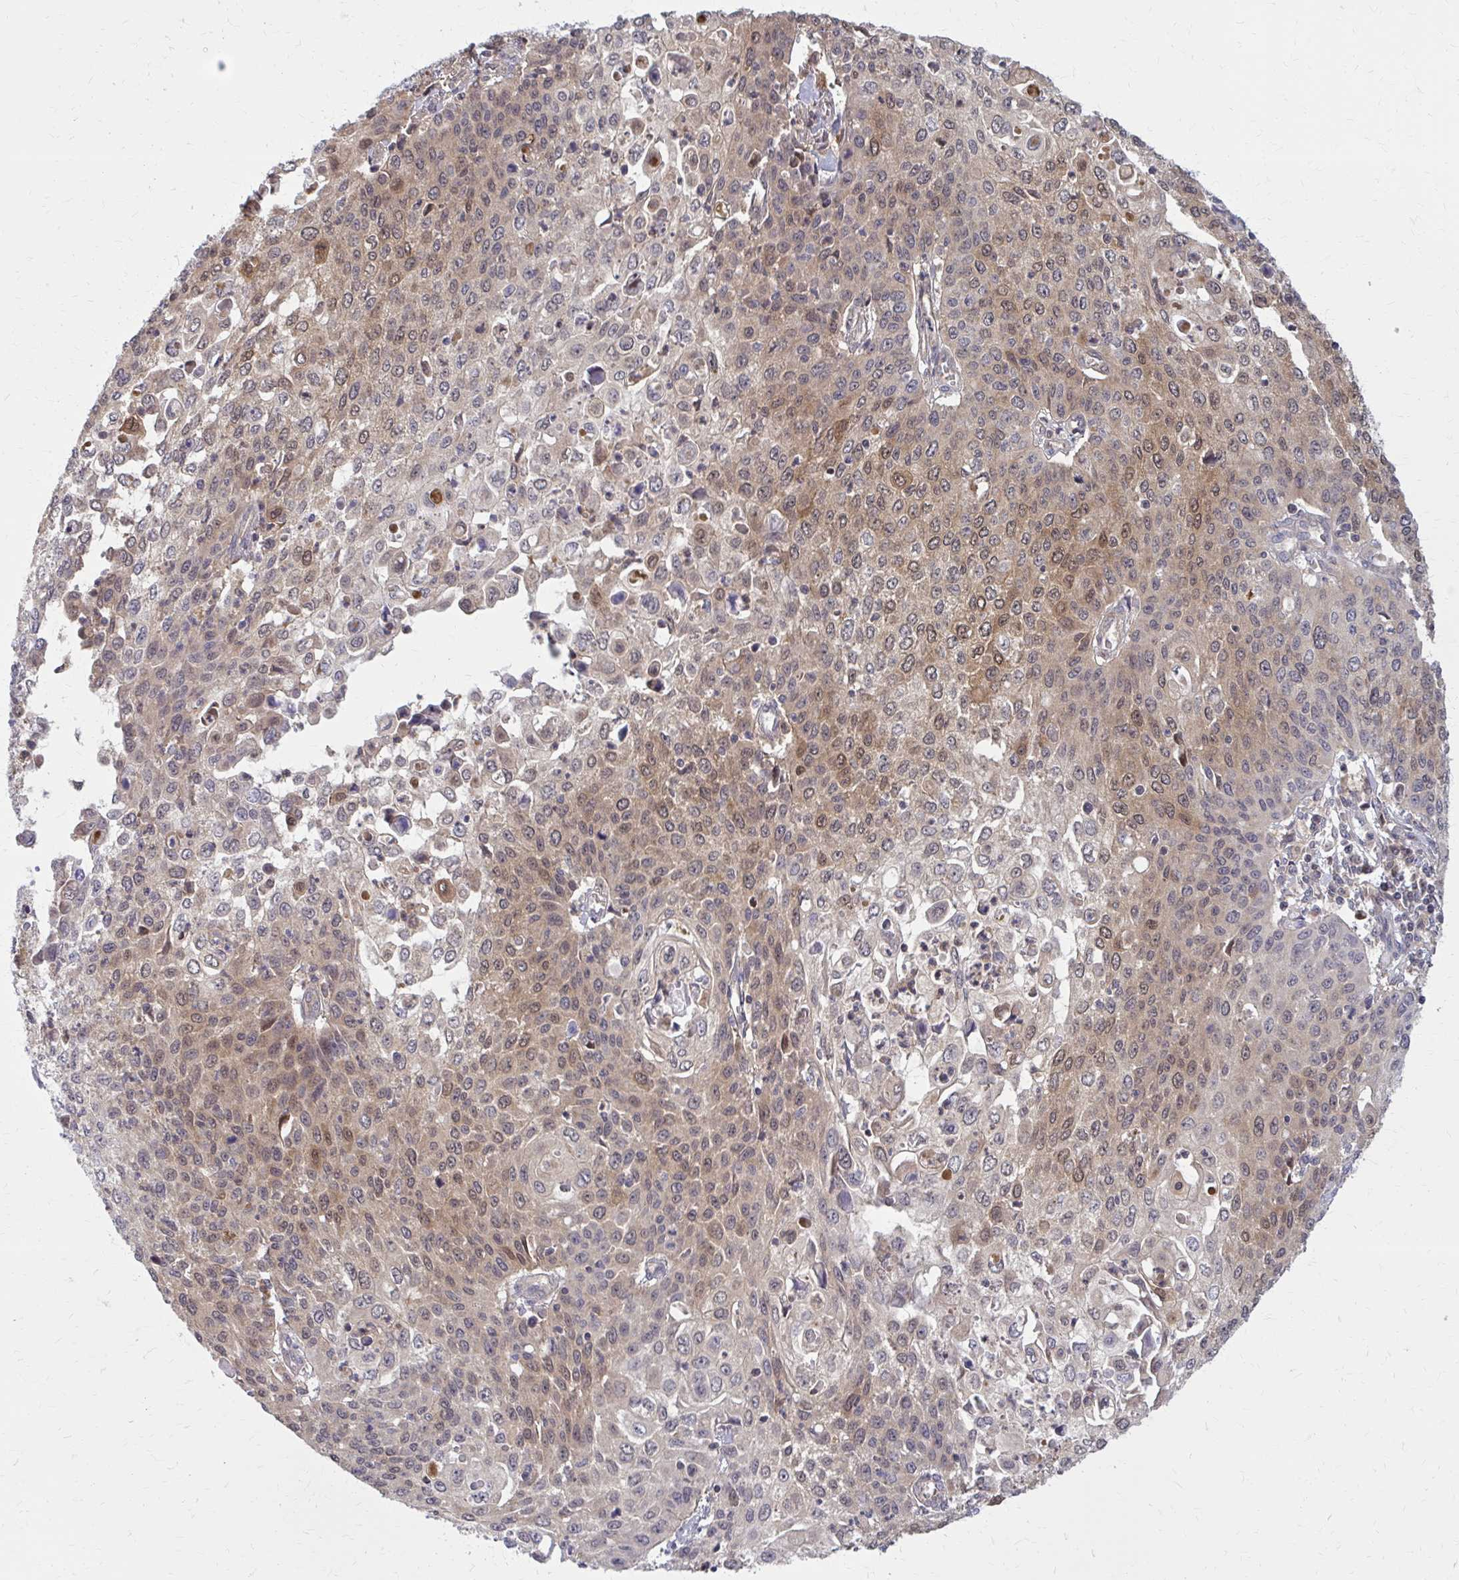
{"staining": {"intensity": "moderate", "quantity": ">75%", "location": "cytoplasmic/membranous,nuclear"}, "tissue": "cervical cancer", "cell_type": "Tumor cells", "image_type": "cancer", "snomed": [{"axis": "morphology", "description": "Squamous cell carcinoma, NOS"}, {"axis": "topography", "description": "Cervix"}], "caption": "Moderate cytoplasmic/membranous and nuclear positivity is identified in about >75% of tumor cells in cervical cancer (squamous cell carcinoma). The staining is performed using DAB (3,3'-diaminobenzidine) brown chromogen to label protein expression. The nuclei are counter-stained blue using hematoxylin.", "gene": "DBI", "patient": {"sex": "female", "age": 65}}